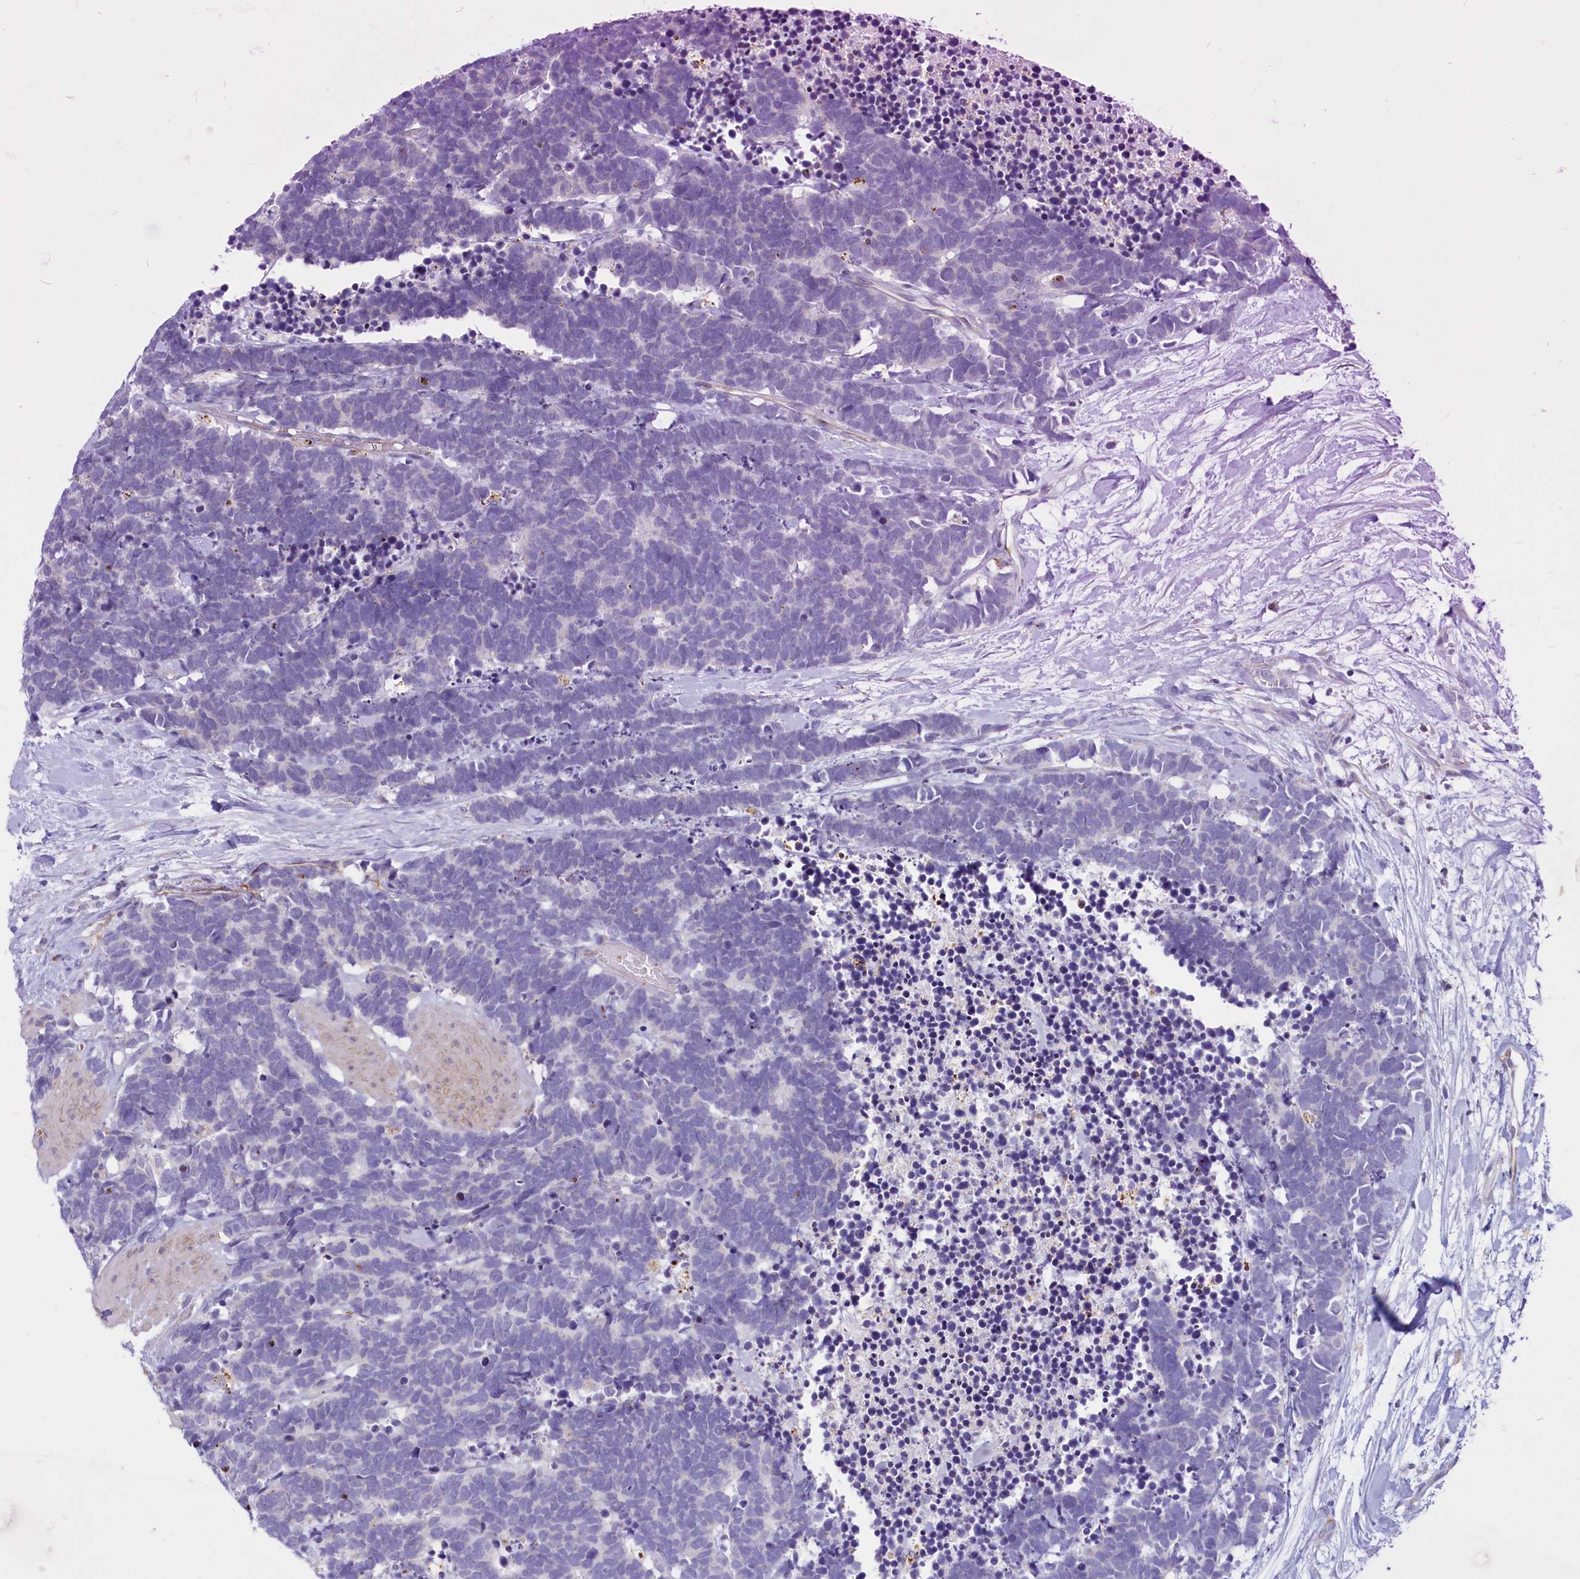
{"staining": {"intensity": "negative", "quantity": "none", "location": "none"}, "tissue": "carcinoid", "cell_type": "Tumor cells", "image_type": "cancer", "snomed": [{"axis": "morphology", "description": "Carcinoma, NOS"}, {"axis": "morphology", "description": "Carcinoid, malignant, NOS"}, {"axis": "topography", "description": "Urinary bladder"}], "caption": "This is an immunohistochemistry (IHC) micrograph of human carcinoma. There is no staining in tumor cells.", "gene": "LMOD3", "patient": {"sex": "male", "age": 57}}